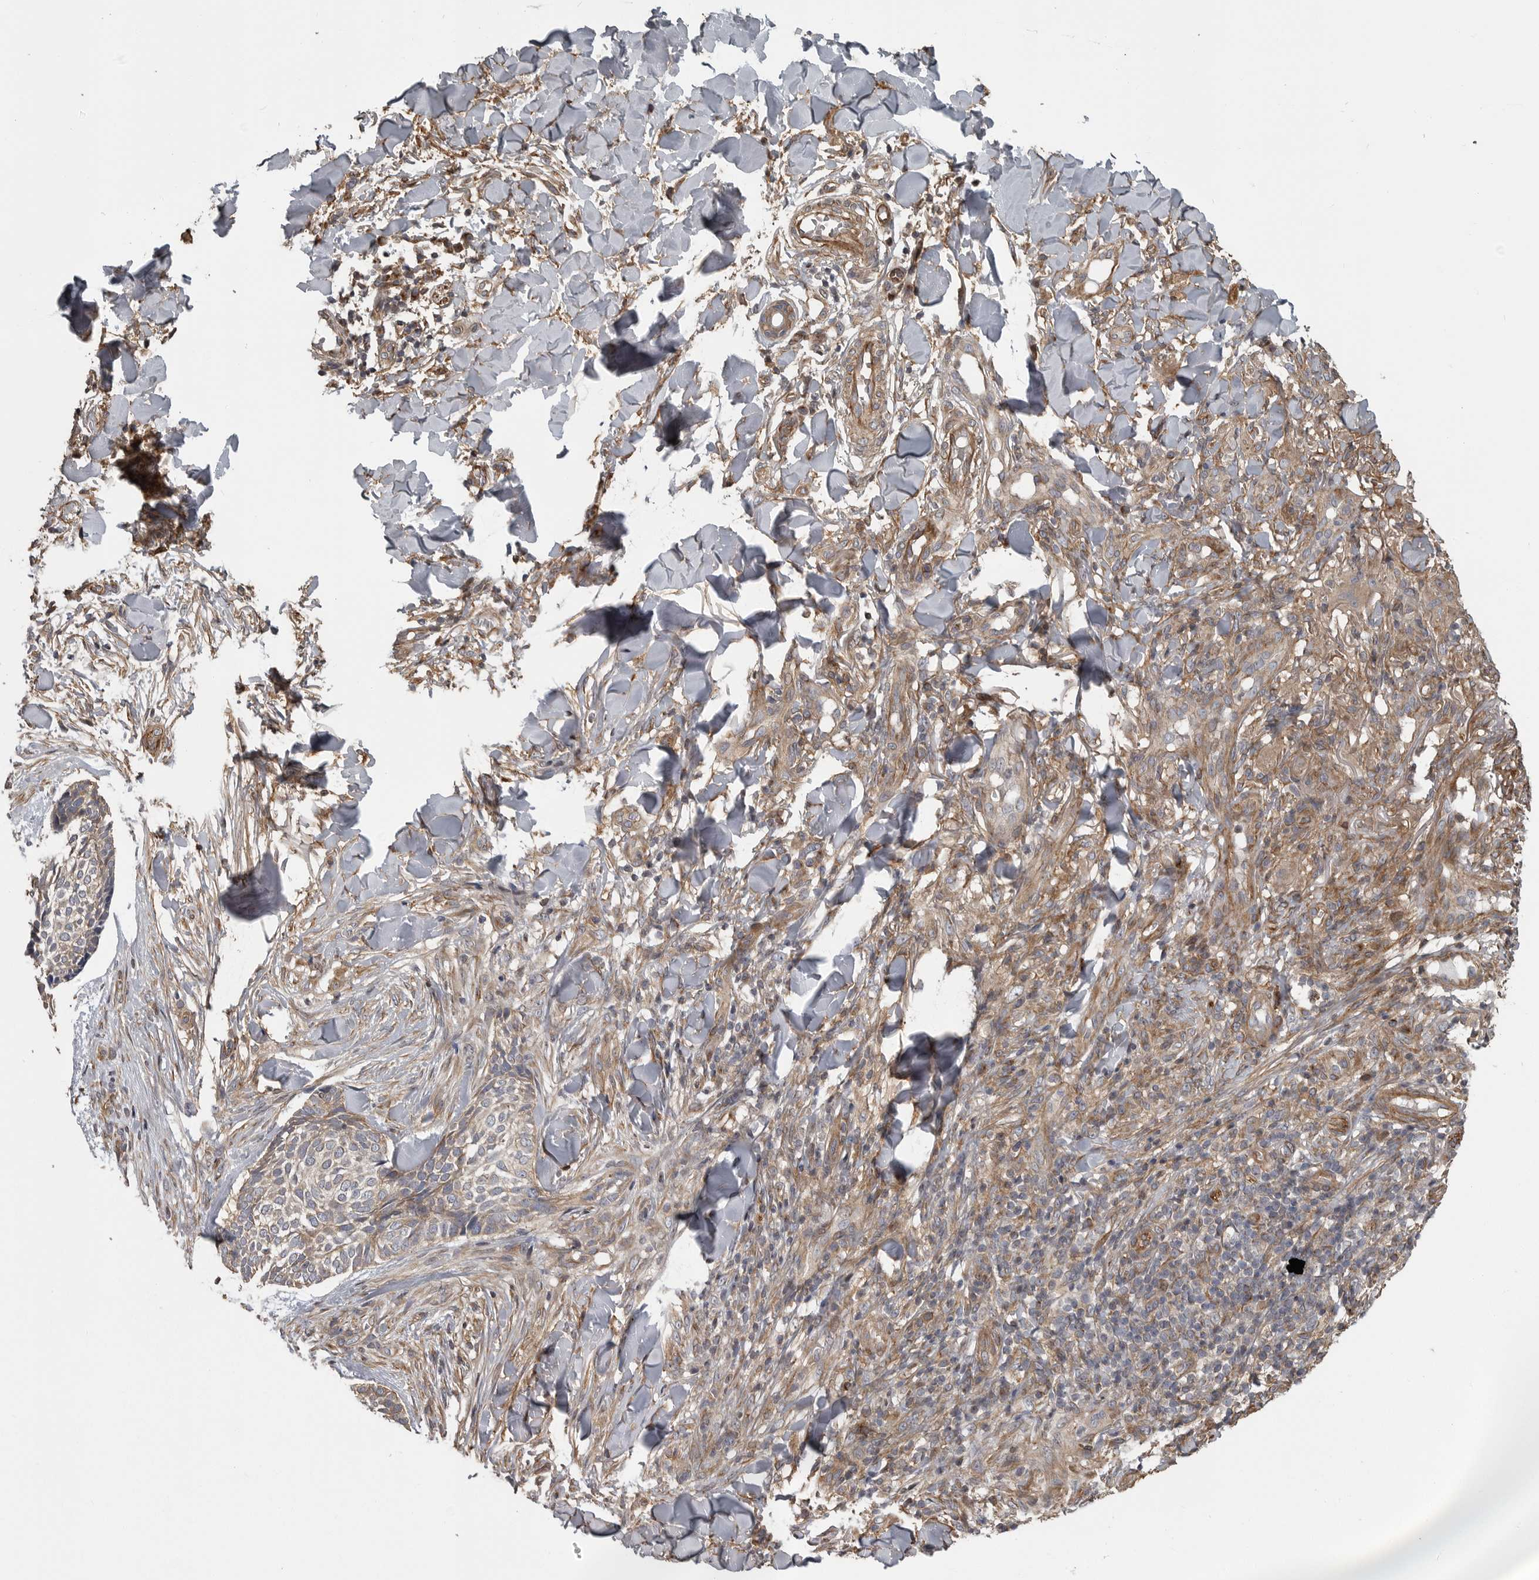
{"staining": {"intensity": "weak", "quantity": ">75%", "location": "cytoplasmic/membranous"}, "tissue": "skin cancer", "cell_type": "Tumor cells", "image_type": "cancer", "snomed": [{"axis": "morphology", "description": "Normal tissue, NOS"}, {"axis": "morphology", "description": "Basal cell carcinoma"}, {"axis": "topography", "description": "Skin"}], "caption": "Immunohistochemistry (IHC) image of human skin basal cell carcinoma stained for a protein (brown), which shows low levels of weak cytoplasmic/membranous staining in approximately >75% of tumor cells.", "gene": "ZNRF1", "patient": {"sex": "male", "age": 67}}